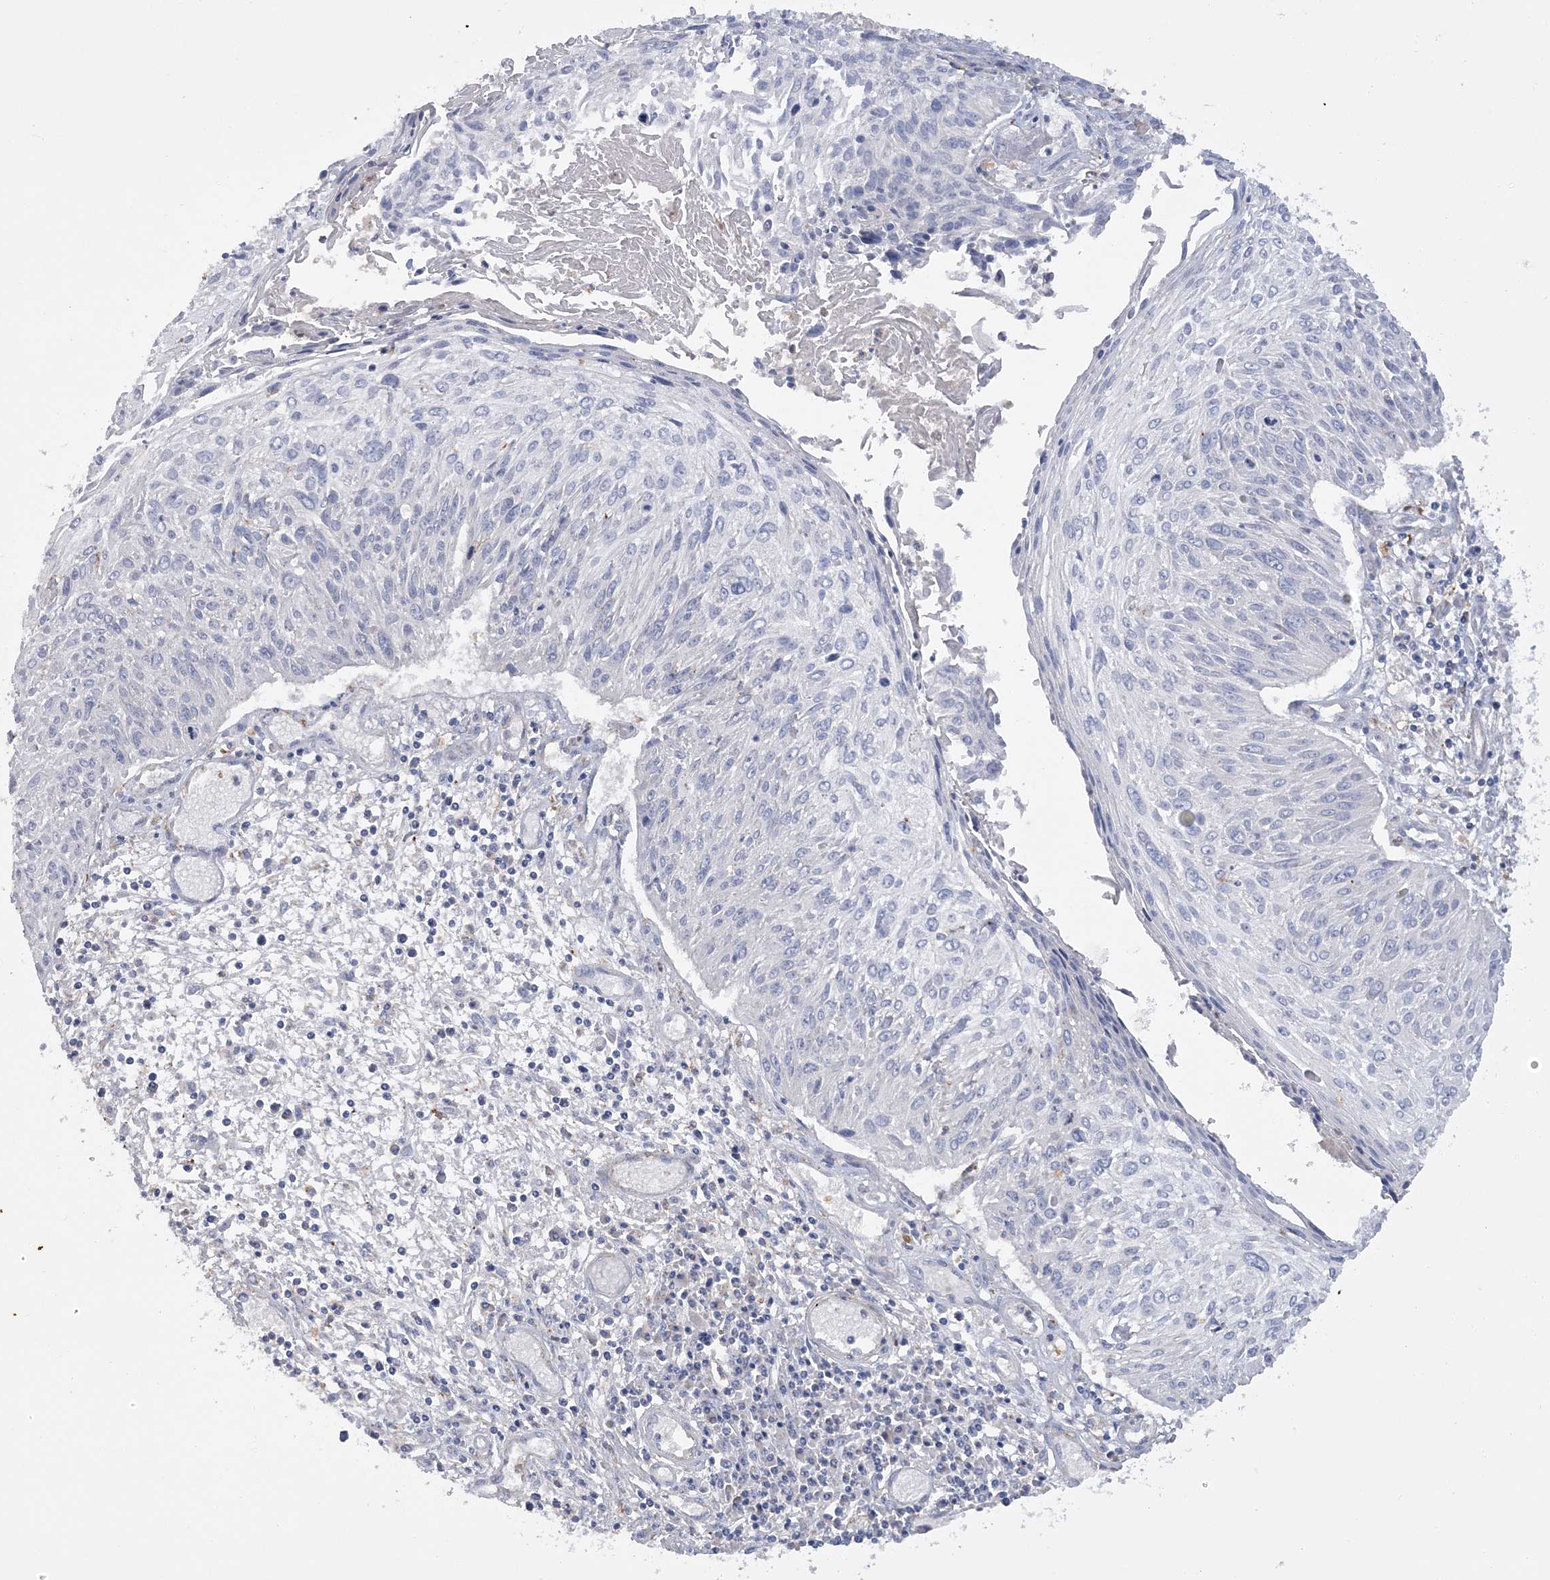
{"staining": {"intensity": "negative", "quantity": "none", "location": "none"}, "tissue": "cervical cancer", "cell_type": "Tumor cells", "image_type": "cancer", "snomed": [{"axis": "morphology", "description": "Squamous cell carcinoma, NOS"}, {"axis": "topography", "description": "Cervix"}], "caption": "Squamous cell carcinoma (cervical) was stained to show a protein in brown. There is no significant expression in tumor cells.", "gene": "ARSJ", "patient": {"sex": "female", "age": 51}}